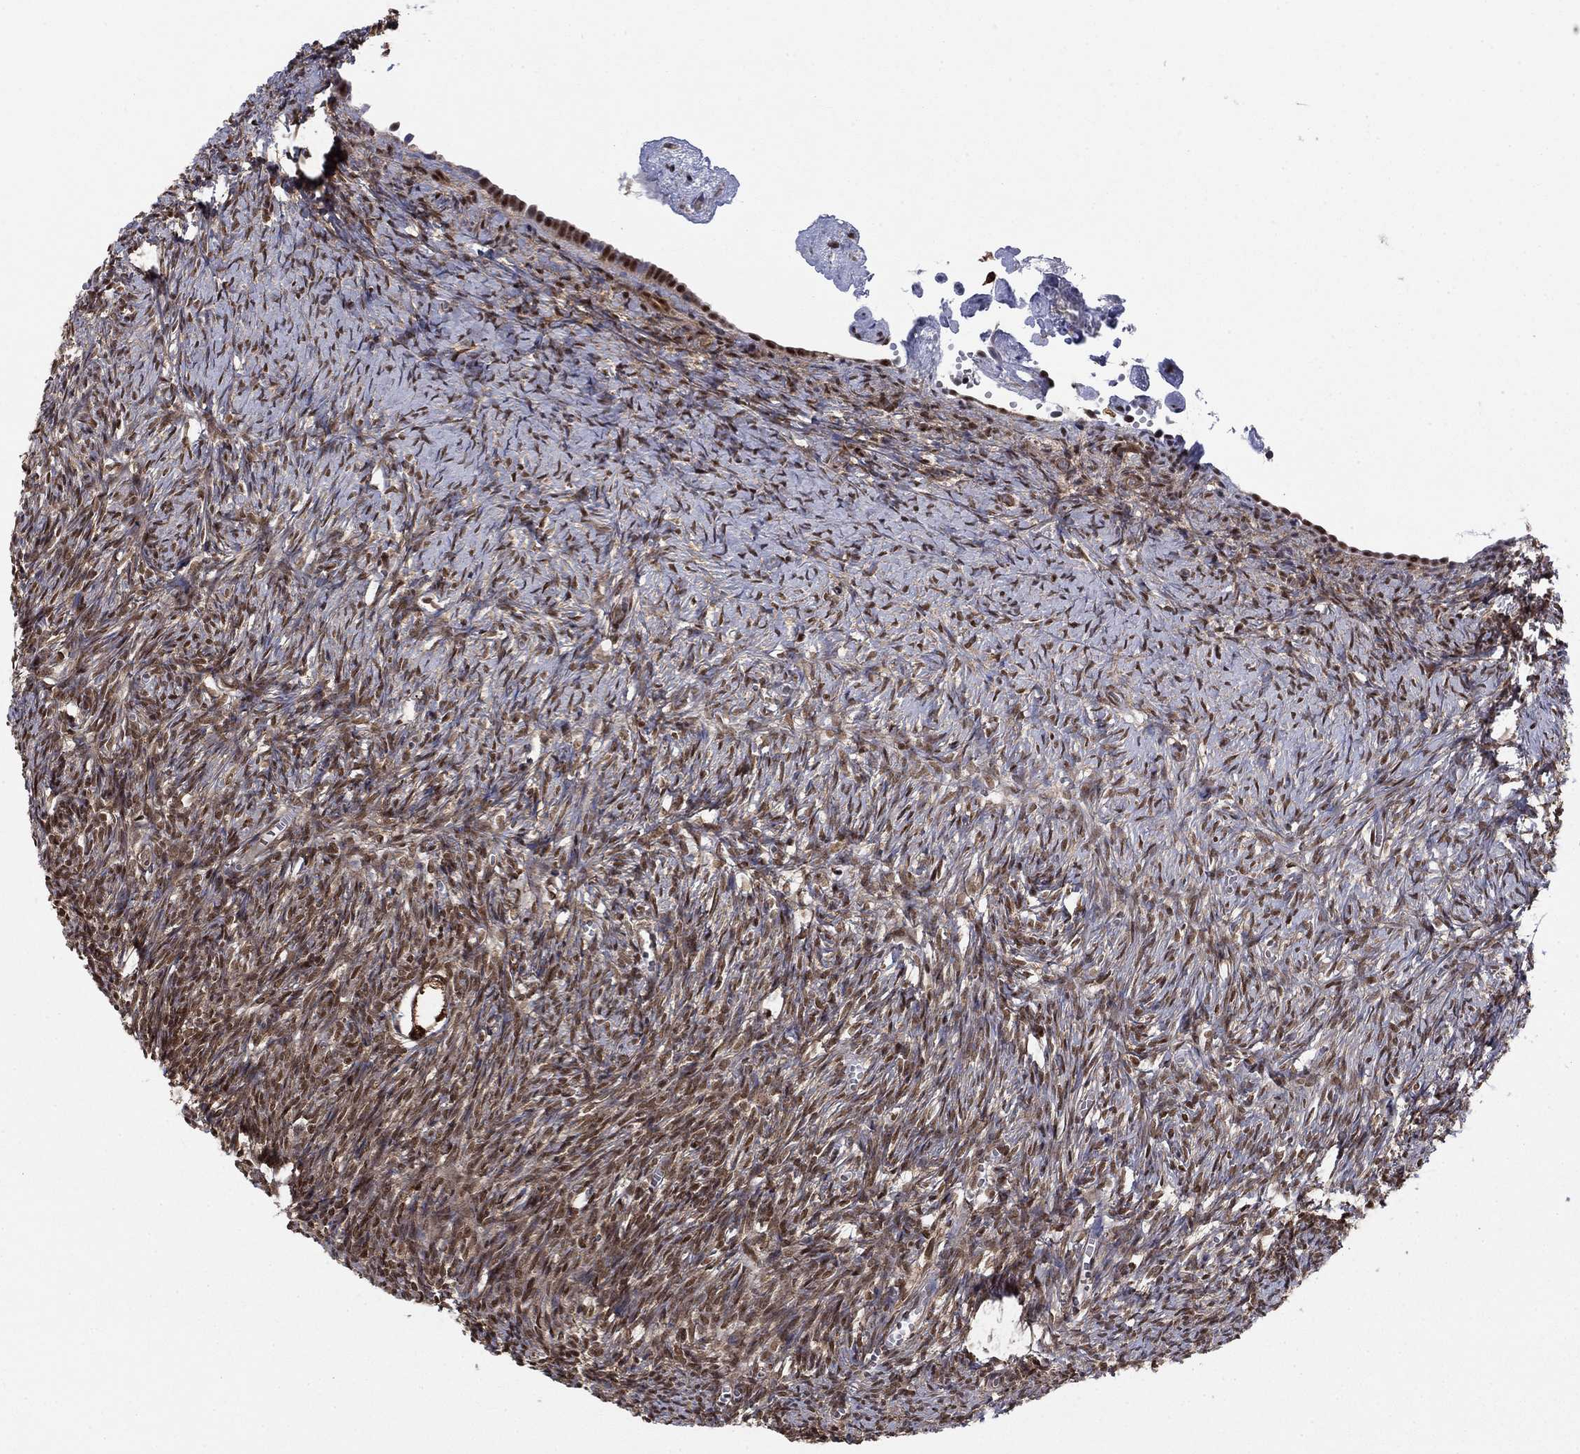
{"staining": {"intensity": "negative", "quantity": "none", "location": "none"}, "tissue": "ovary", "cell_type": "Follicle cells", "image_type": "normal", "snomed": [{"axis": "morphology", "description": "Normal tissue, NOS"}, {"axis": "topography", "description": "Ovary"}], "caption": "Follicle cells show no significant protein expression in benign ovary. (DAB immunohistochemistry visualized using brightfield microscopy, high magnification).", "gene": "FKBP4", "patient": {"sex": "female", "age": 43}}